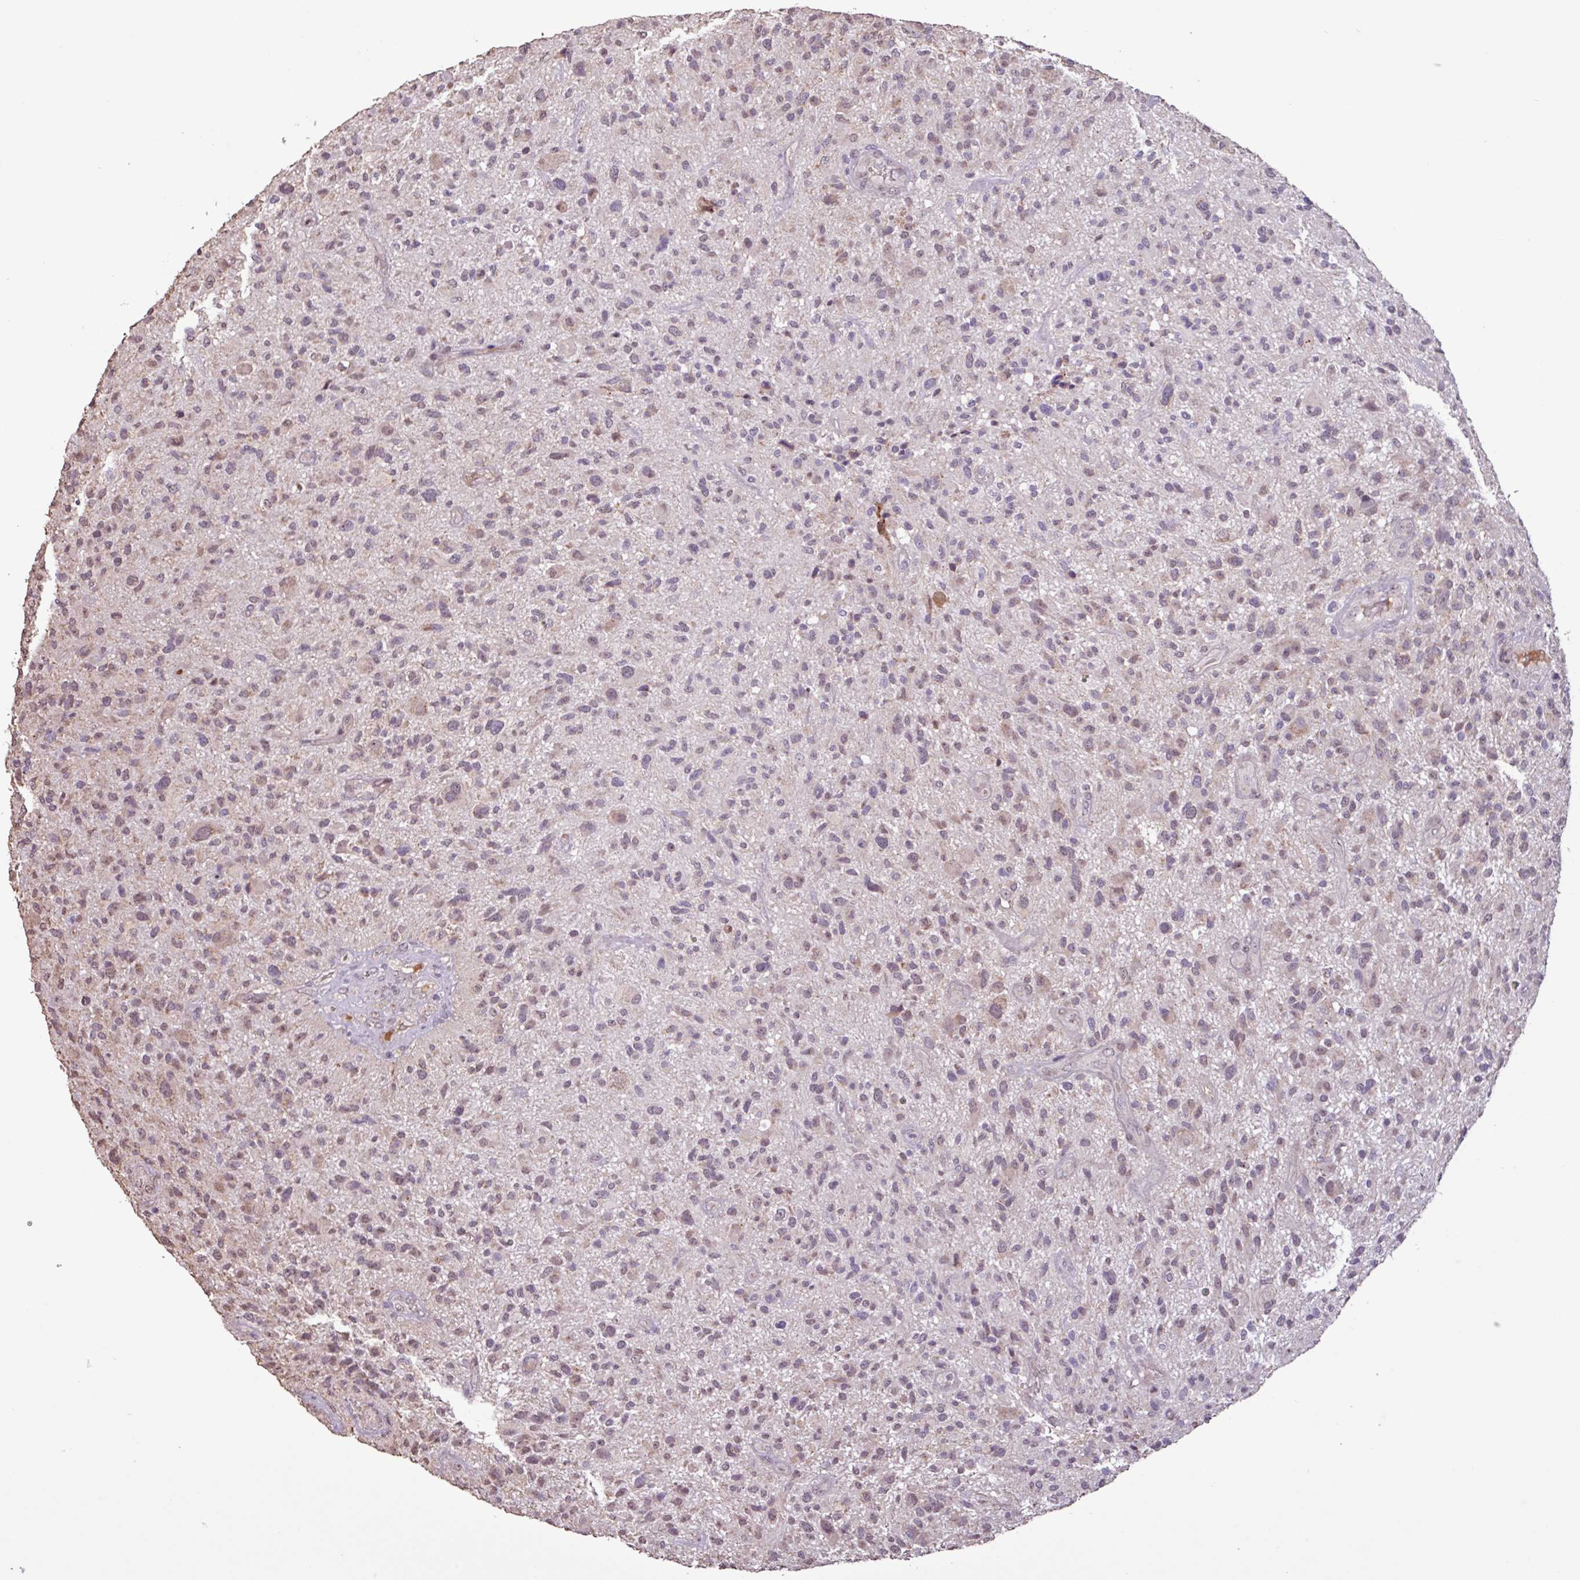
{"staining": {"intensity": "weak", "quantity": "<25%", "location": "nuclear"}, "tissue": "glioma", "cell_type": "Tumor cells", "image_type": "cancer", "snomed": [{"axis": "morphology", "description": "Glioma, malignant, High grade"}, {"axis": "topography", "description": "Brain"}], "caption": "Human glioma stained for a protein using IHC demonstrates no staining in tumor cells.", "gene": "L3MBTL3", "patient": {"sex": "male", "age": 47}}